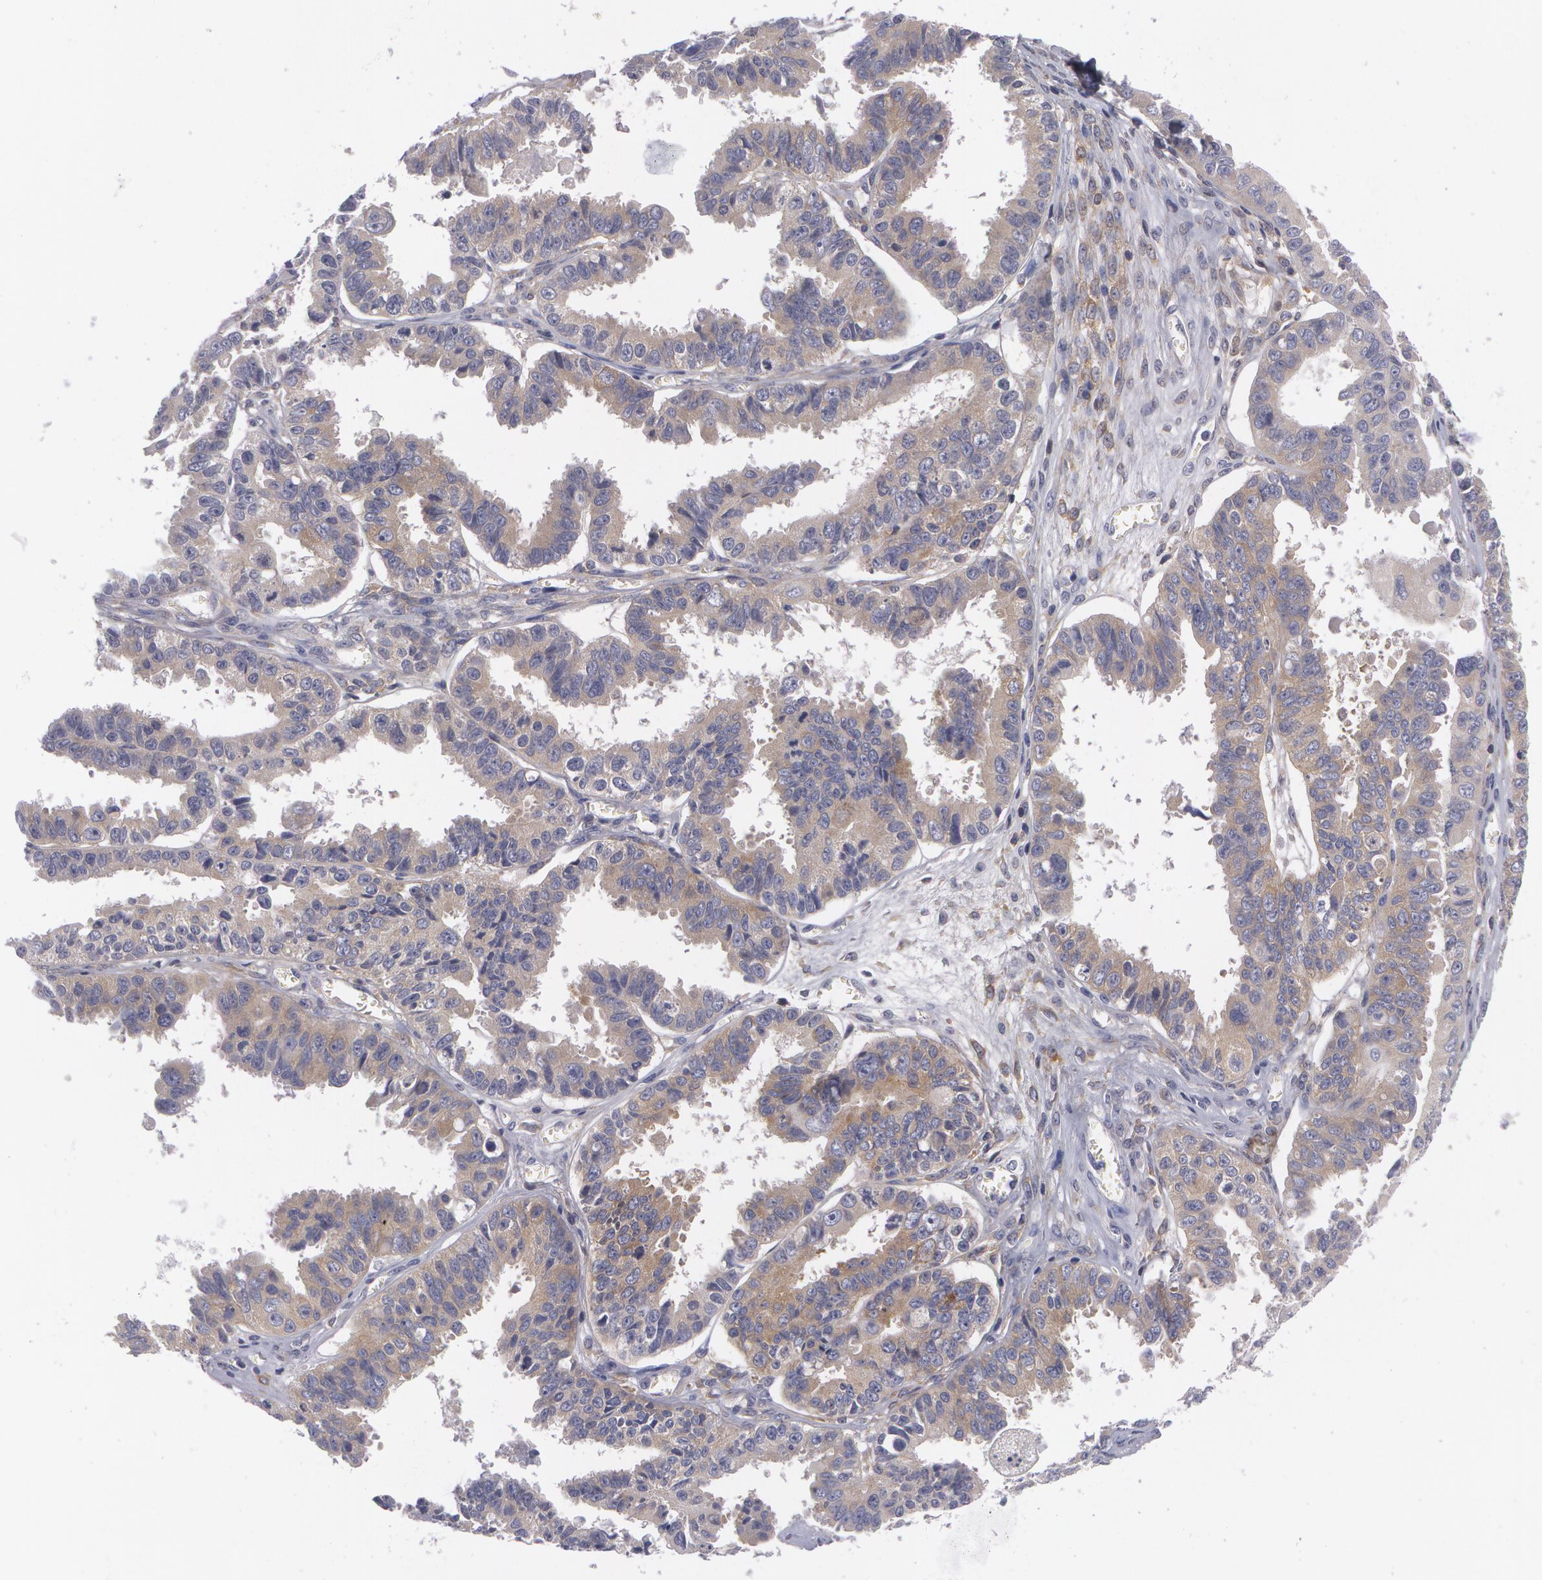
{"staining": {"intensity": "weak", "quantity": "25%-75%", "location": "cytoplasmic/membranous"}, "tissue": "ovarian cancer", "cell_type": "Tumor cells", "image_type": "cancer", "snomed": [{"axis": "morphology", "description": "Carcinoma, endometroid"}, {"axis": "topography", "description": "Ovary"}], "caption": "A histopathology image of human ovarian cancer stained for a protein displays weak cytoplasmic/membranous brown staining in tumor cells.", "gene": "CASK", "patient": {"sex": "female", "age": 85}}